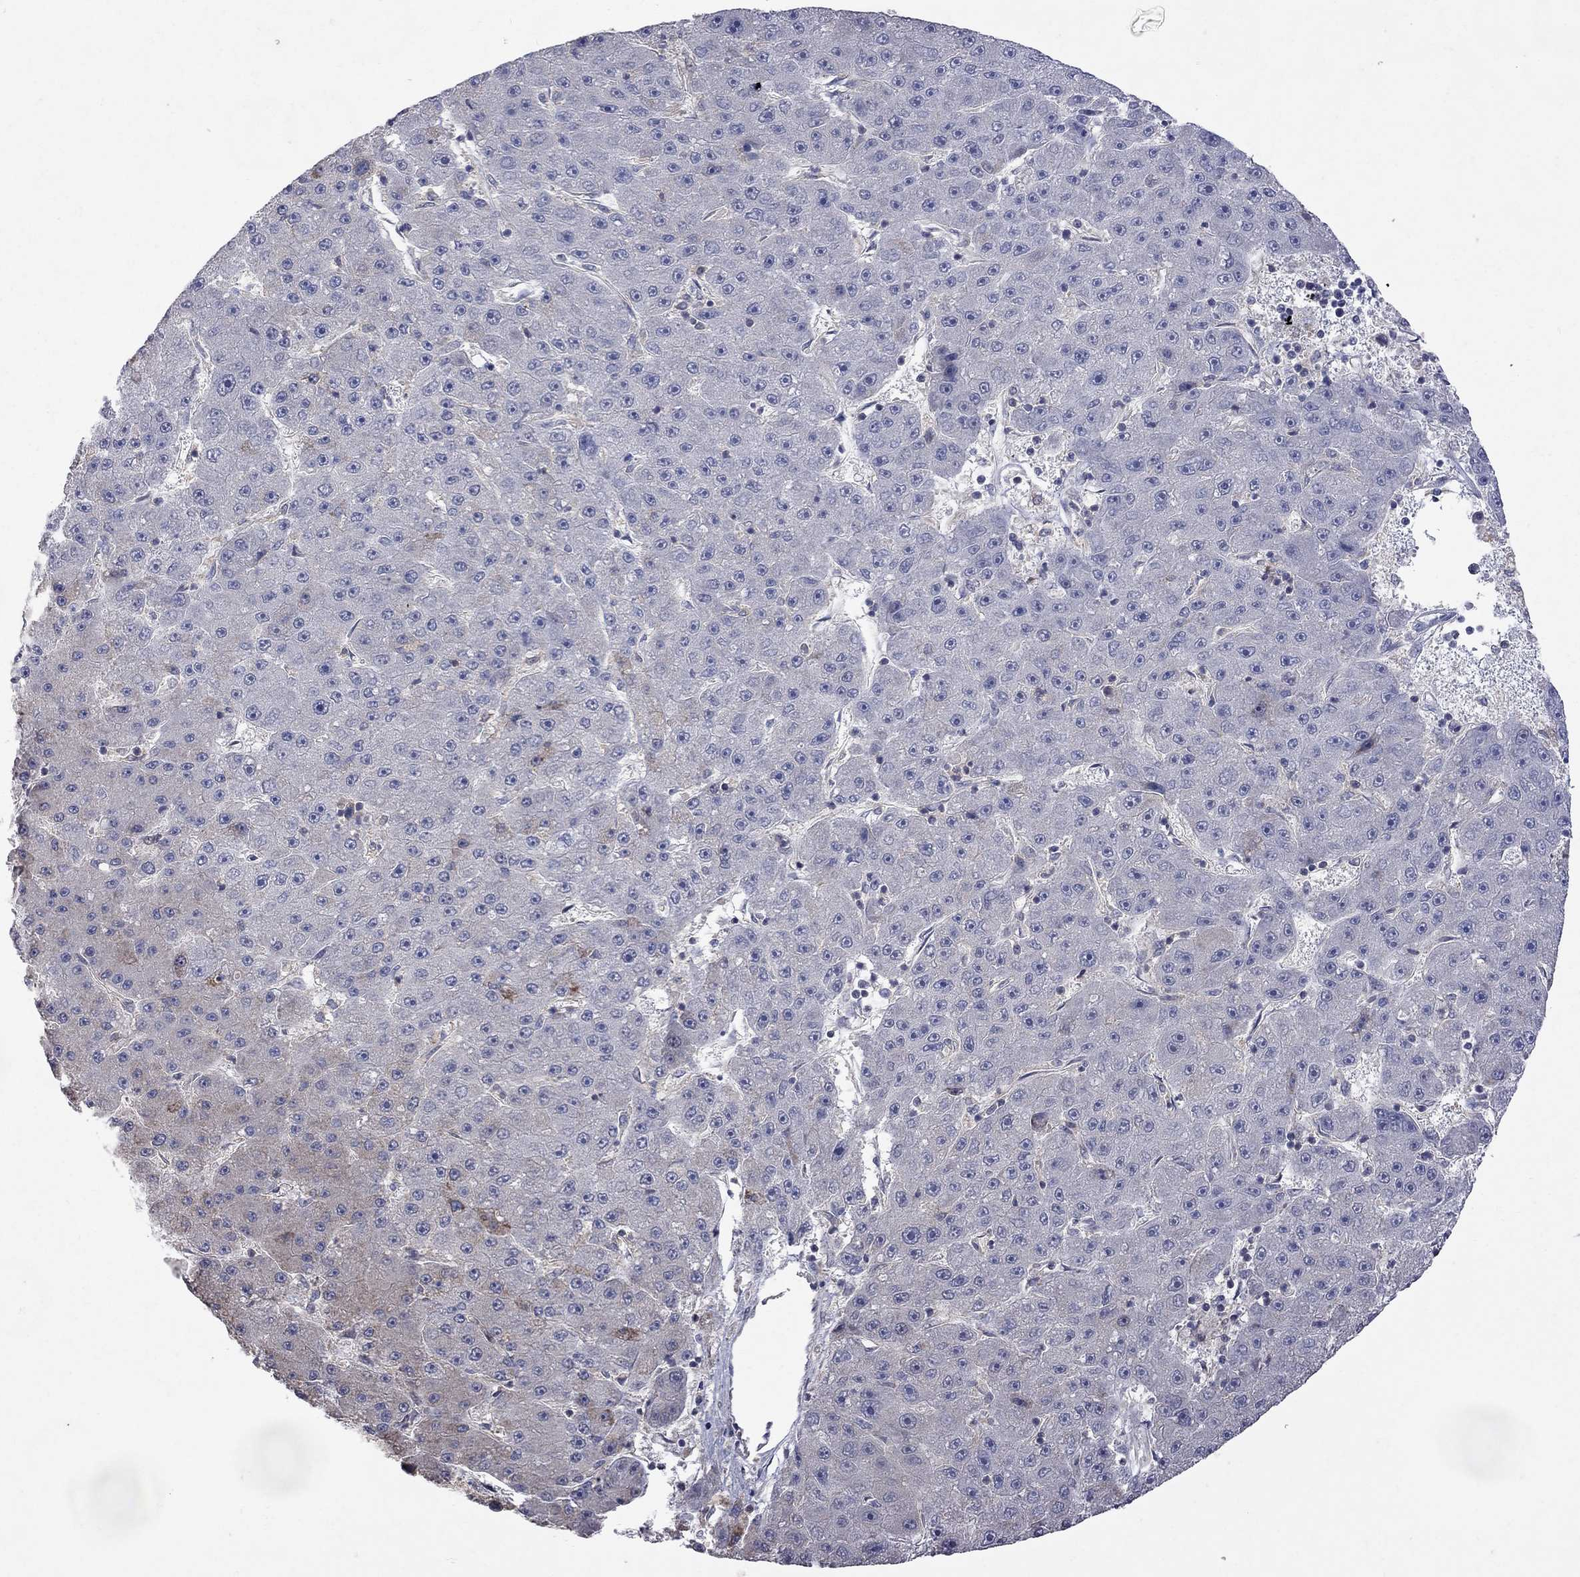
{"staining": {"intensity": "negative", "quantity": "none", "location": "none"}, "tissue": "liver cancer", "cell_type": "Tumor cells", "image_type": "cancer", "snomed": [{"axis": "morphology", "description": "Carcinoma, Hepatocellular, NOS"}, {"axis": "topography", "description": "Liver"}], "caption": "The immunohistochemistry (IHC) histopathology image has no significant positivity in tumor cells of liver hepatocellular carcinoma tissue.", "gene": "ABI3", "patient": {"sex": "male", "age": 67}}